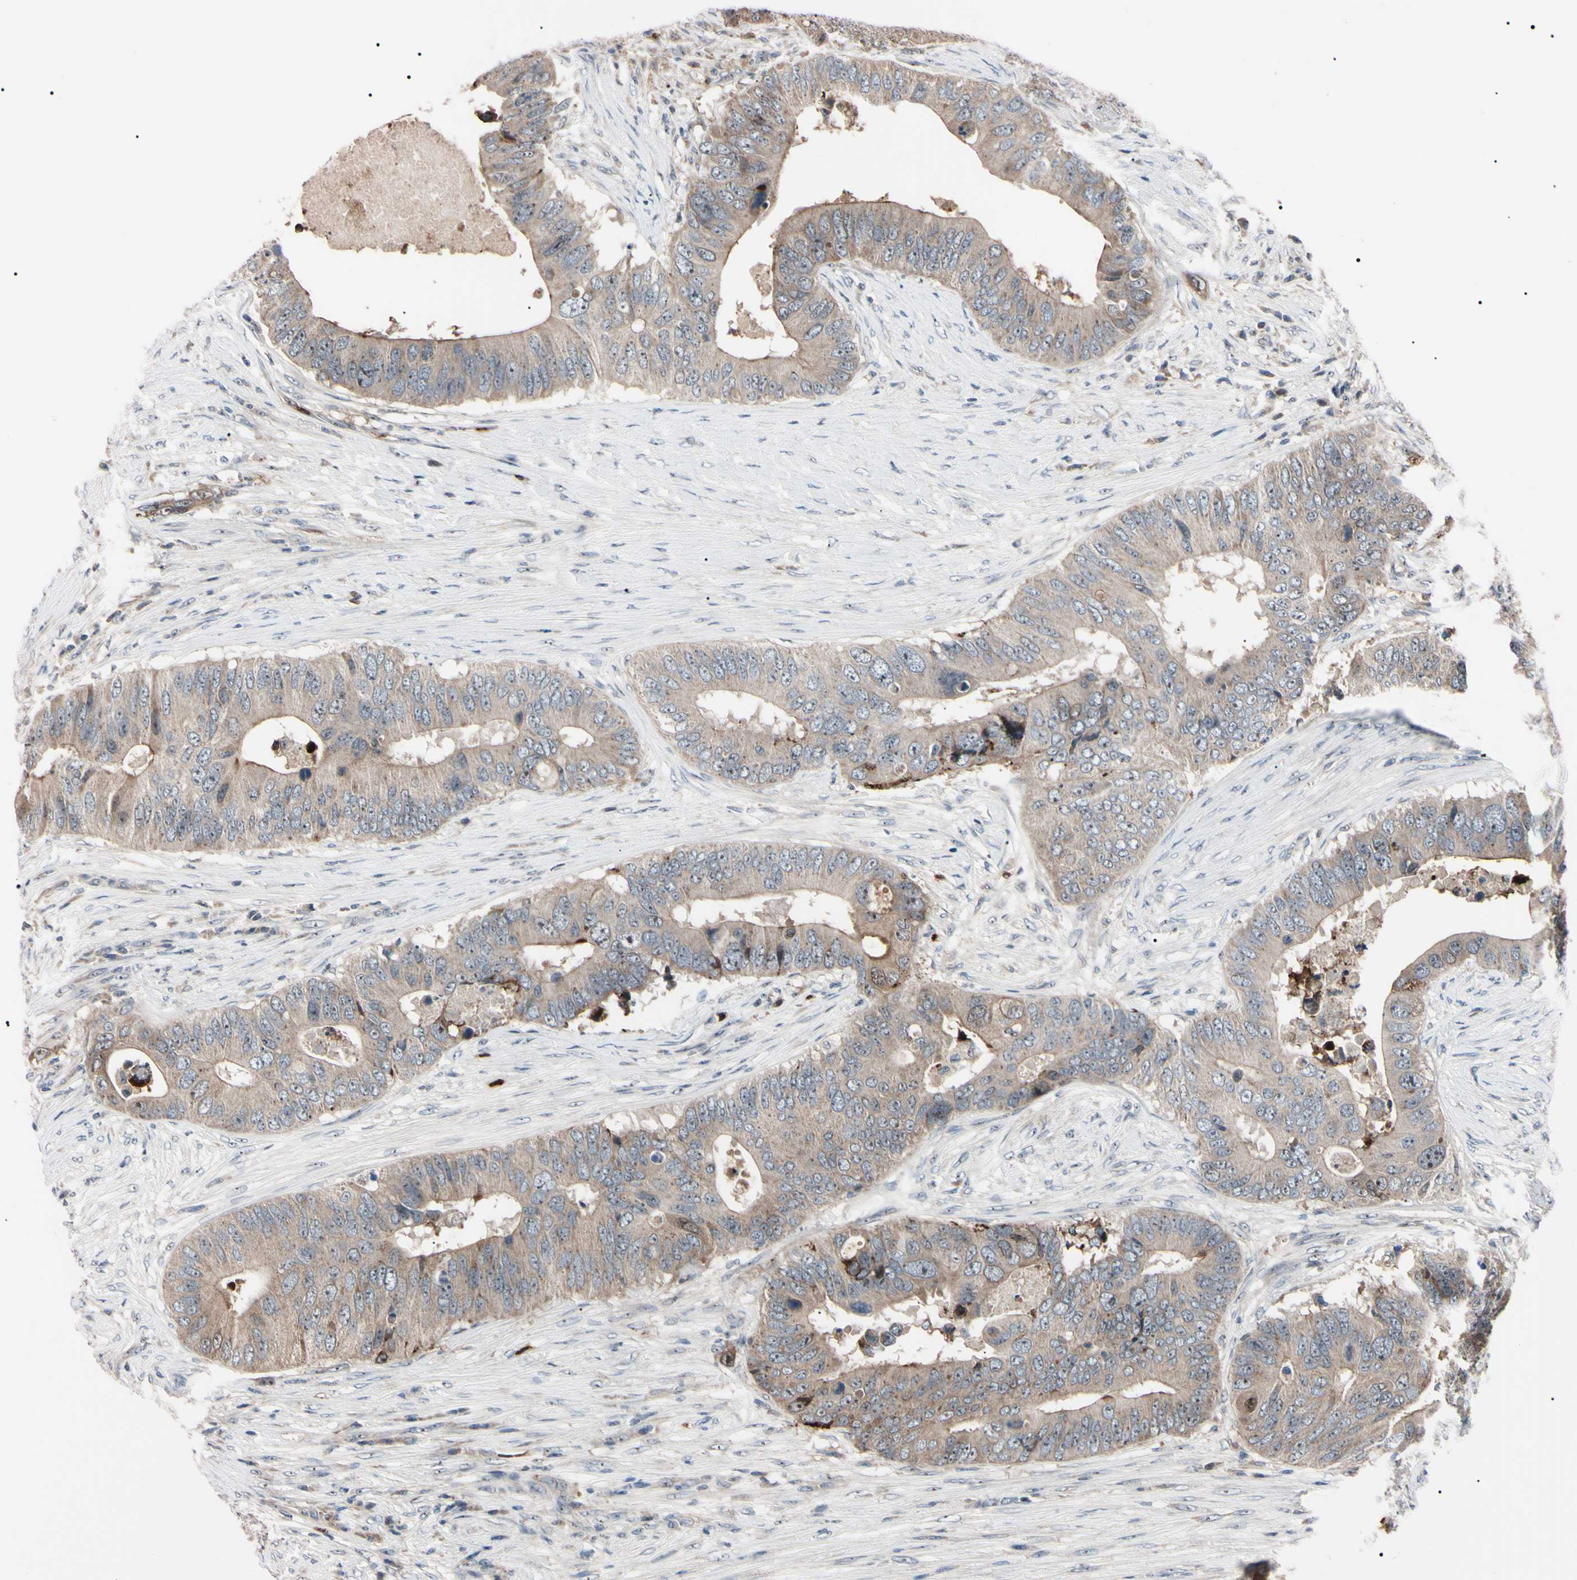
{"staining": {"intensity": "weak", "quantity": ">75%", "location": "cytoplasmic/membranous"}, "tissue": "colorectal cancer", "cell_type": "Tumor cells", "image_type": "cancer", "snomed": [{"axis": "morphology", "description": "Adenocarcinoma, NOS"}, {"axis": "topography", "description": "Colon"}], "caption": "Protein staining reveals weak cytoplasmic/membranous positivity in approximately >75% of tumor cells in adenocarcinoma (colorectal).", "gene": "TRAF5", "patient": {"sex": "male", "age": 71}}